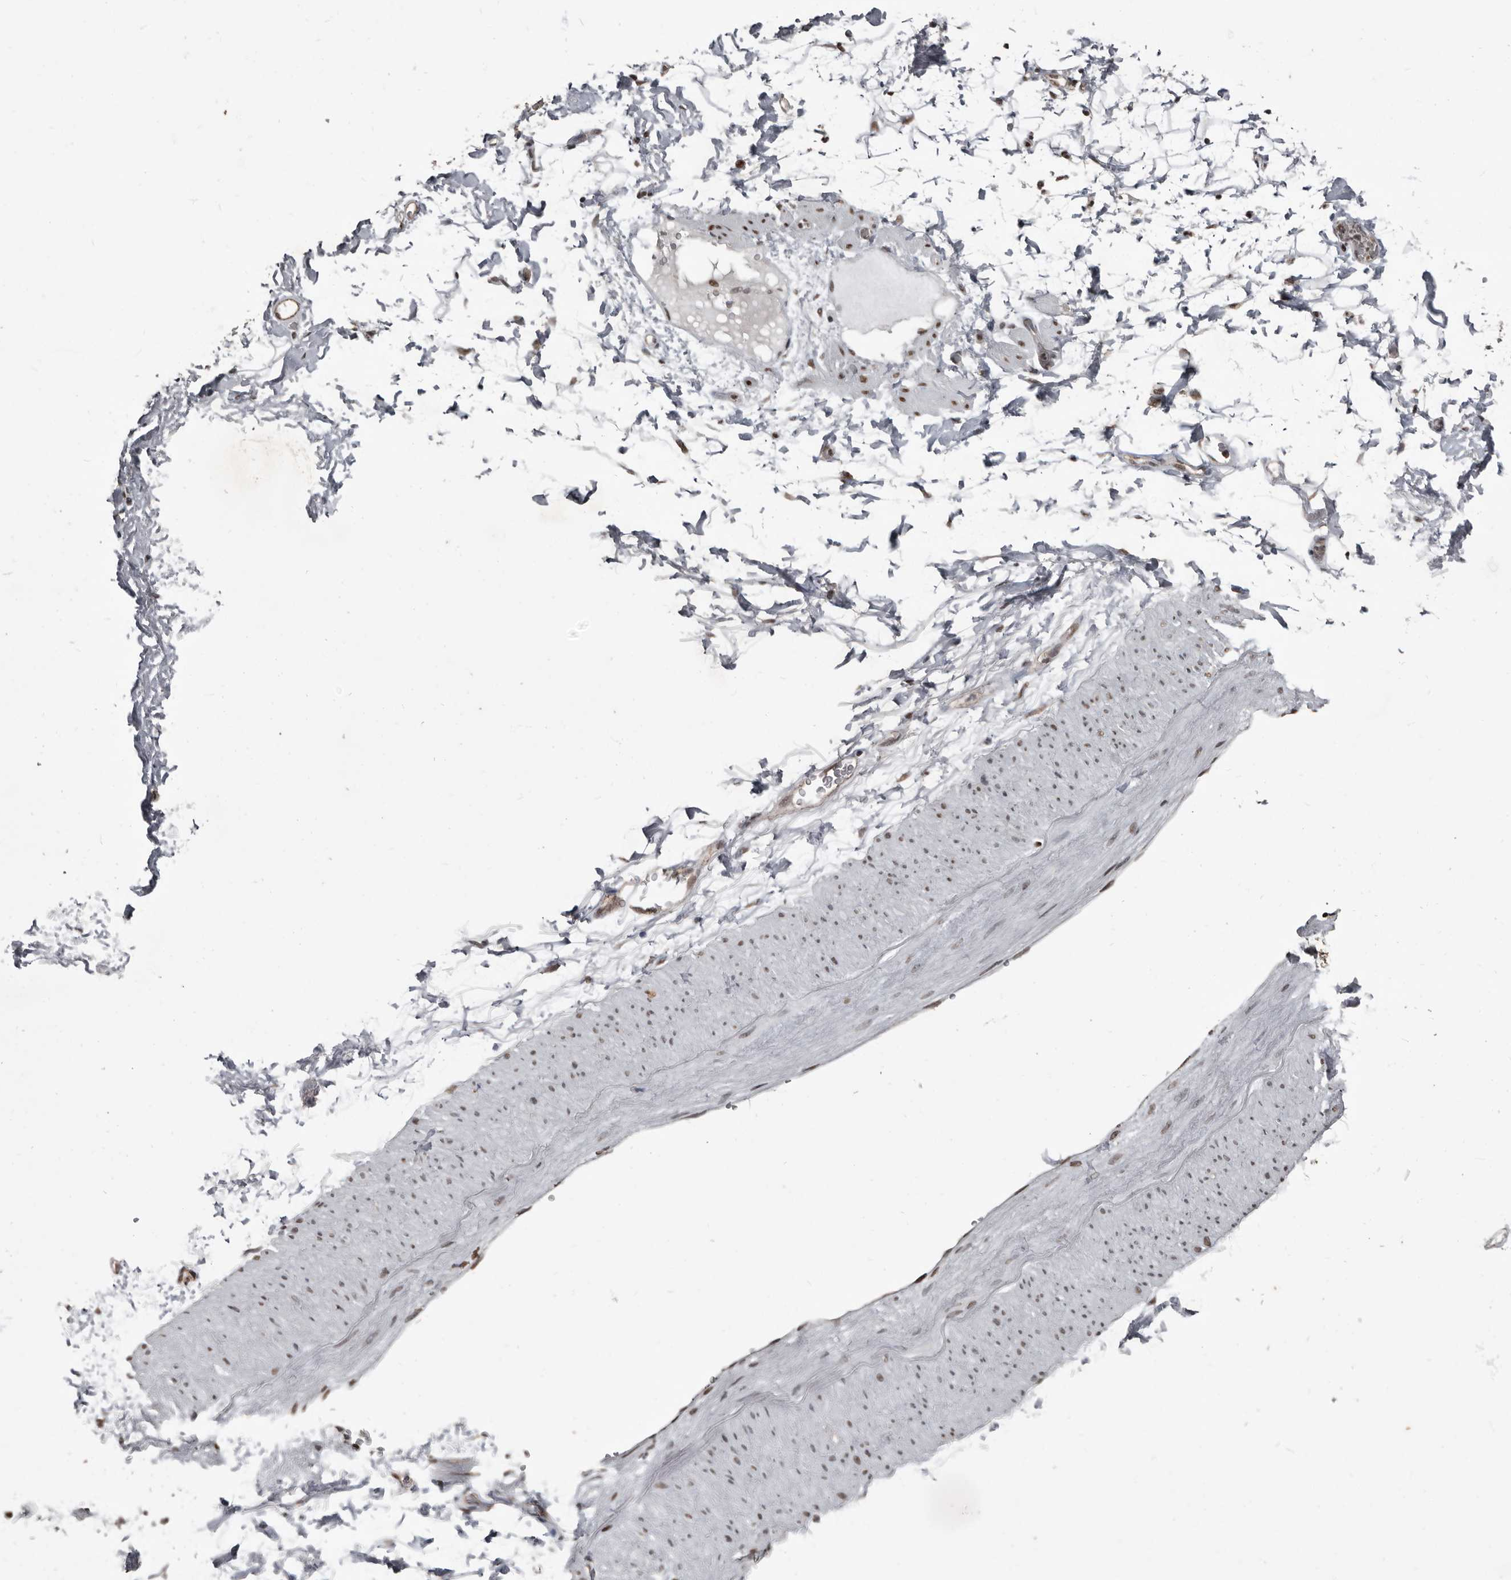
{"staining": {"intensity": "weak", "quantity": "25%-75%", "location": "nuclear"}, "tissue": "adipose tissue", "cell_type": "Adipocytes", "image_type": "normal", "snomed": [{"axis": "morphology", "description": "Normal tissue, NOS"}, {"axis": "morphology", "description": "Adenocarcinoma, NOS"}, {"axis": "topography", "description": "Pancreas"}, {"axis": "topography", "description": "Peripheral nerve tissue"}], "caption": "Immunohistochemical staining of benign human adipose tissue demonstrates 25%-75% levels of weak nuclear protein positivity in about 25%-75% of adipocytes. (Brightfield microscopy of DAB IHC at high magnification).", "gene": "CHD1L", "patient": {"sex": "male", "age": 59}}